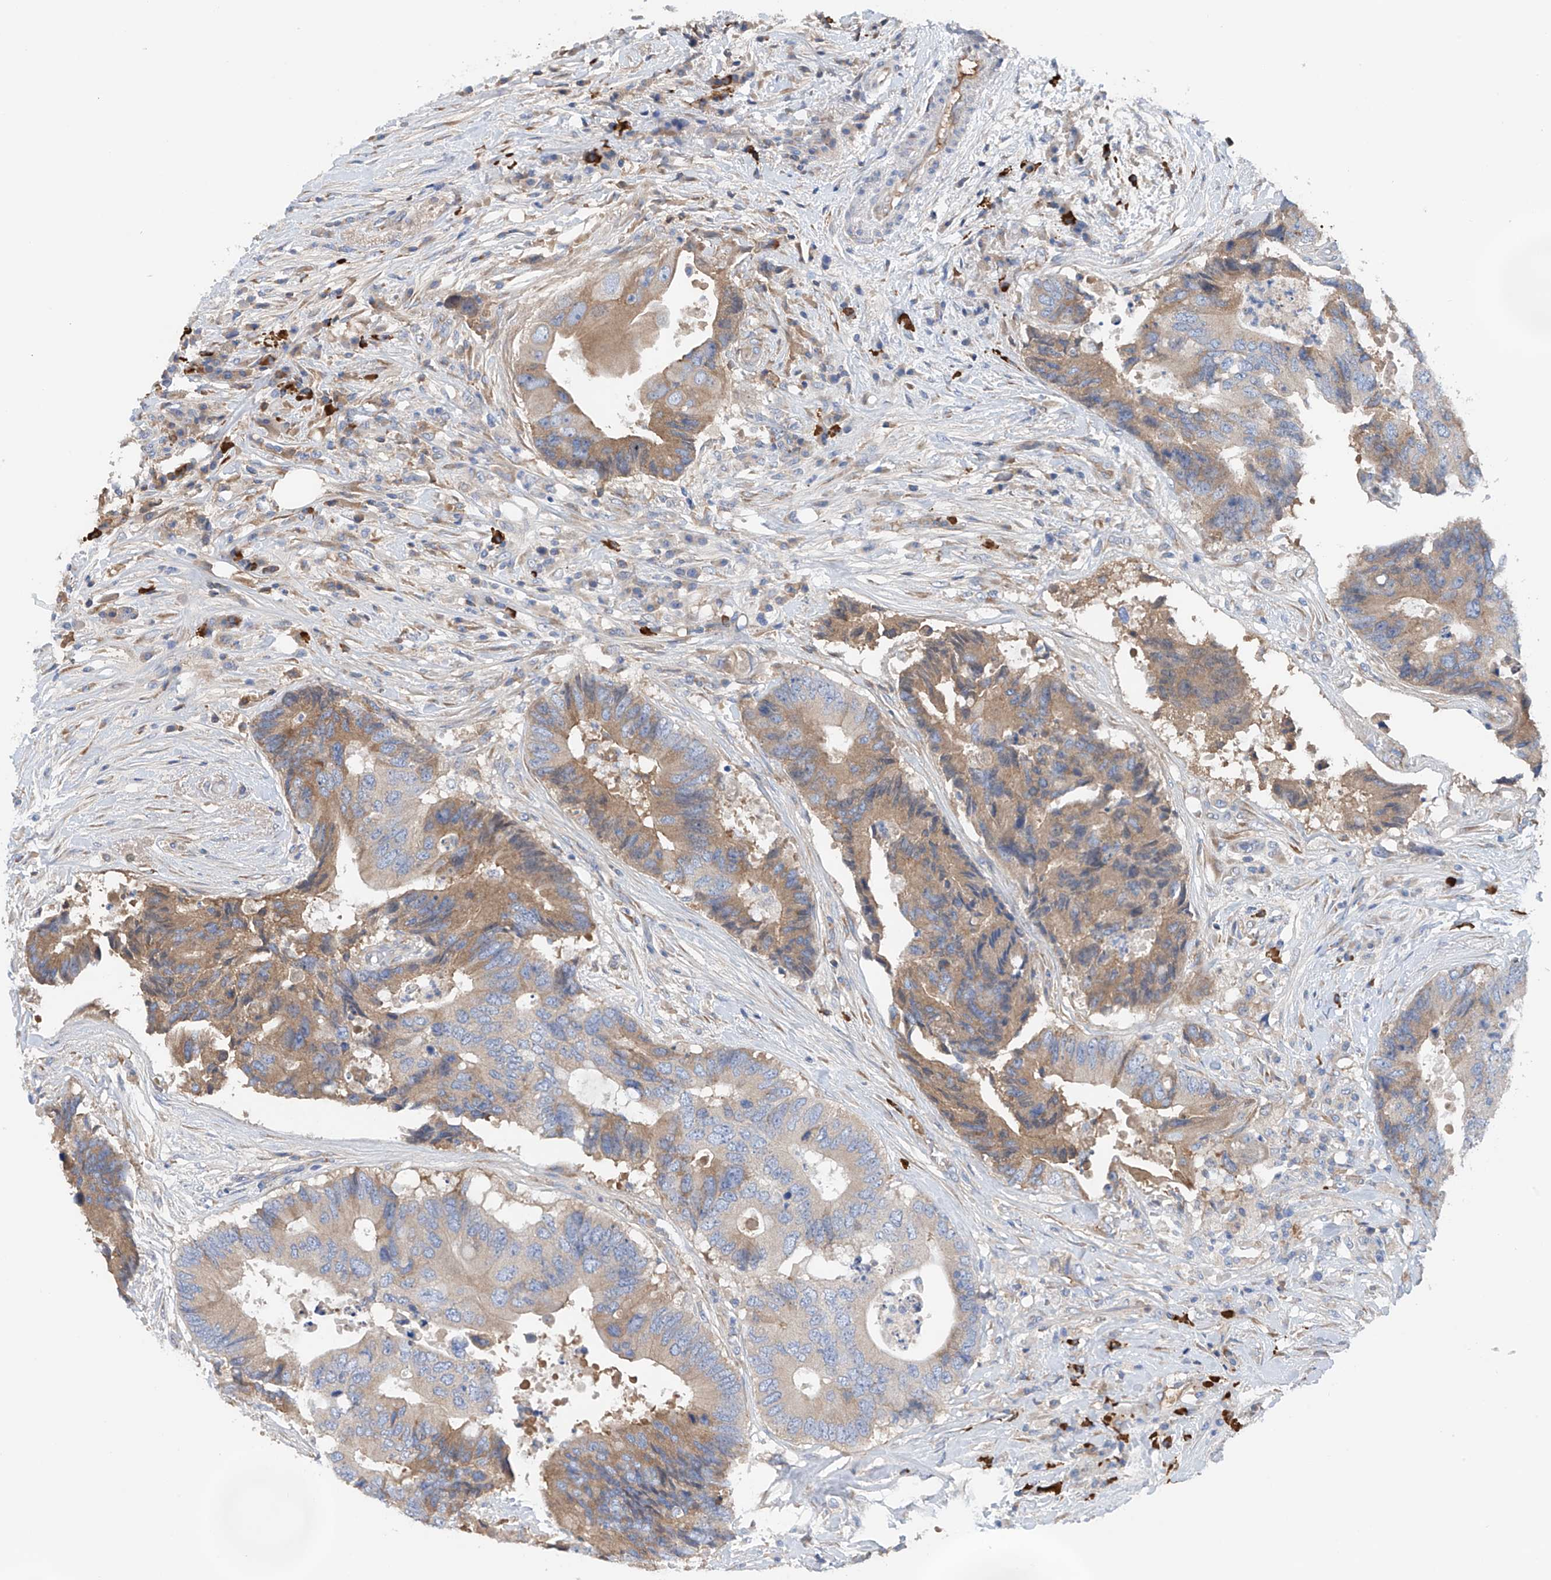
{"staining": {"intensity": "moderate", "quantity": "25%-75%", "location": "cytoplasmic/membranous"}, "tissue": "colorectal cancer", "cell_type": "Tumor cells", "image_type": "cancer", "snomed": [{"axis": "morphology", "description": "Adenocarcinoma, NOS"}, {"axis": "topography", "description": "Colon"}], "caption": "Protein expression analysis of adenocarcinoma (colorectal) shows moderate cytoplasmic/membranous expression in approximately 25%-75% of tumor cells.", "gene": "SLC5A11", "patient": {"sex": "male", "age": 71}}